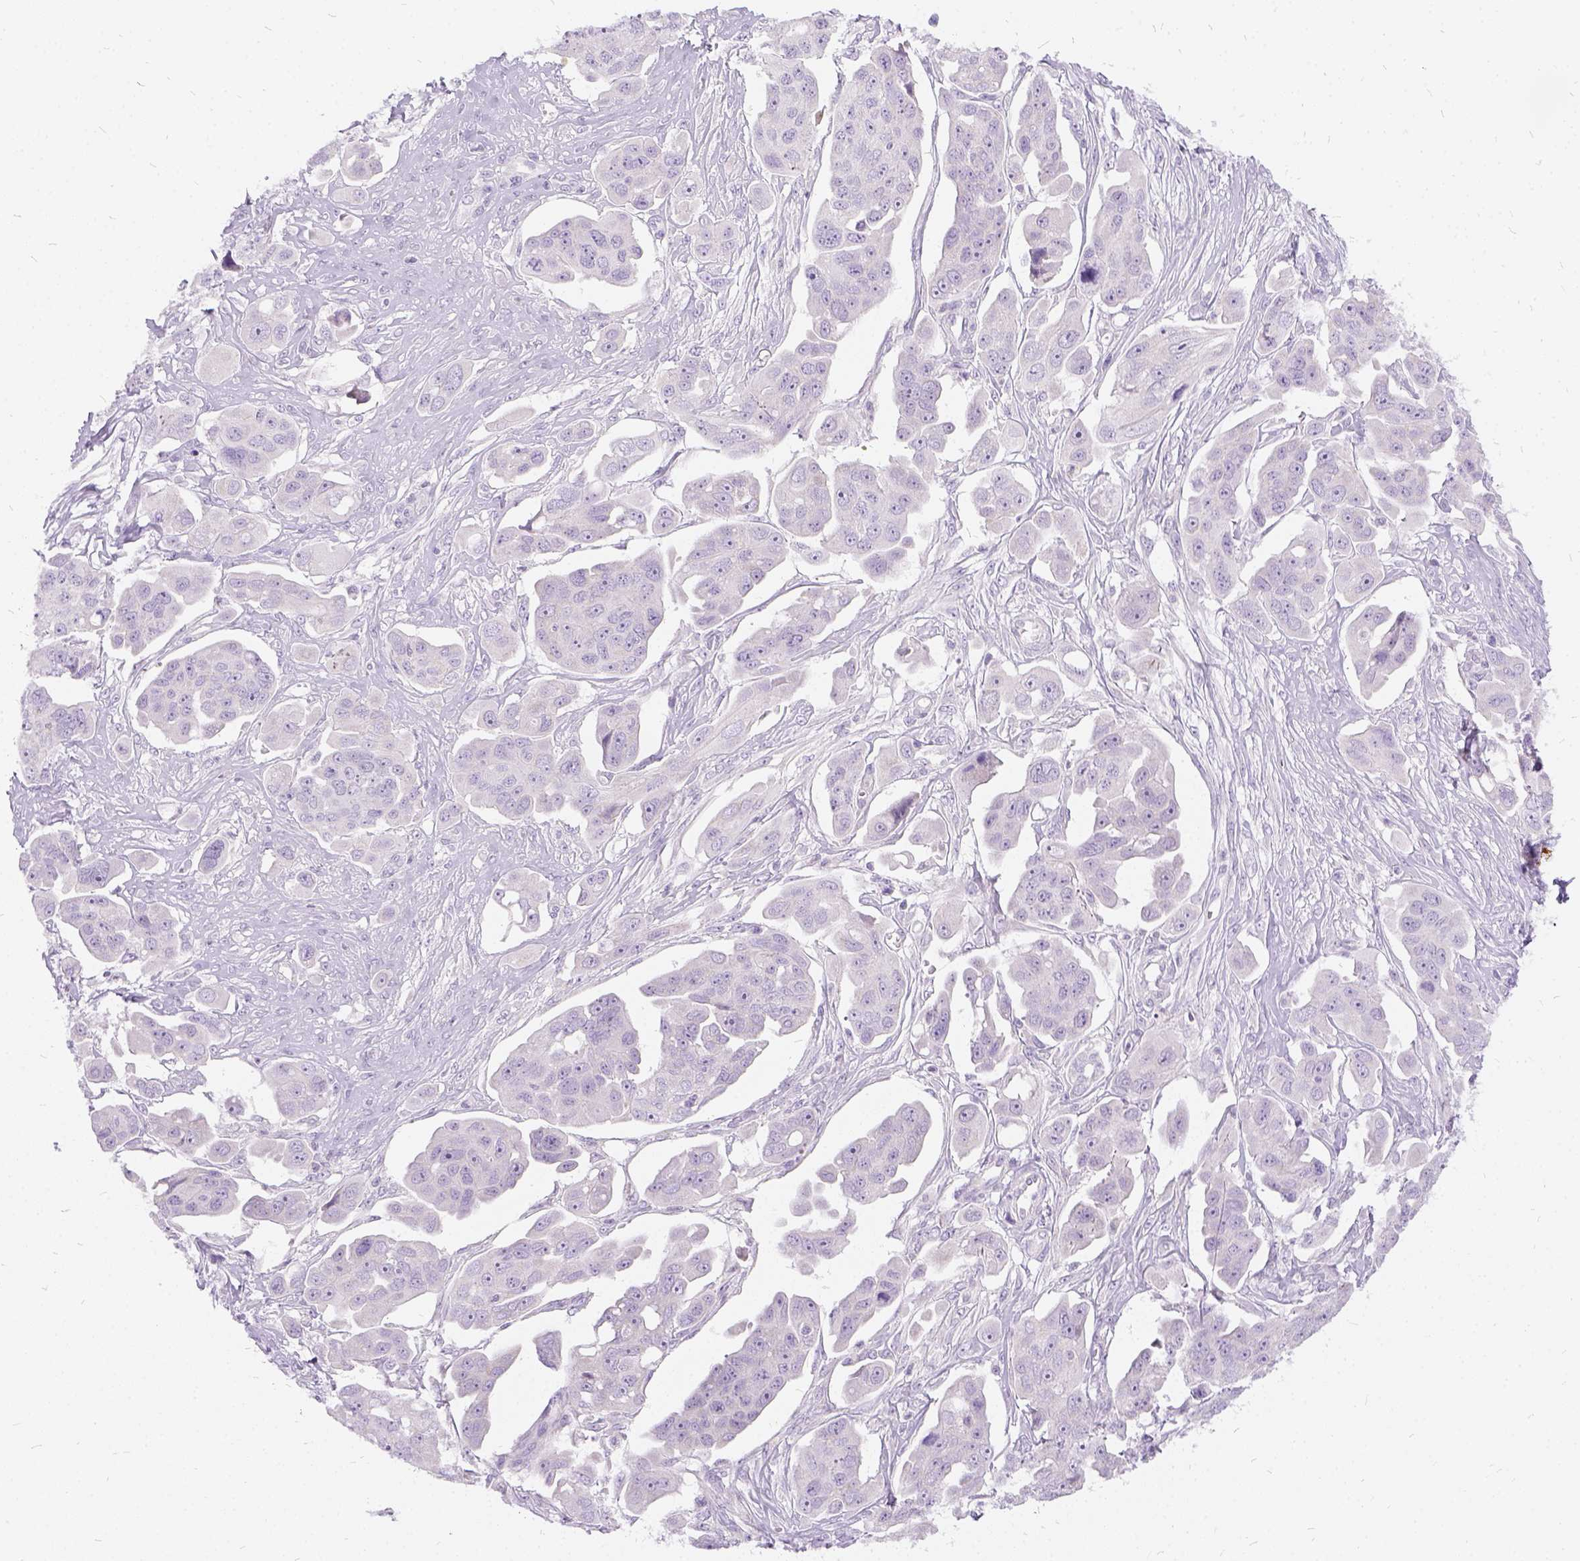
{"staining": {"intensity": "negative", "quantity": "none", "location": "none"}, "tissue": "ovarian cancer", "cell_type": "Tumor cells", "image_type": "cancer", "snomed": [{"axis": "morphology", "description": "Carcinoma, endometroid"}, {"axis": "topography", "description": "Ovary"}], "caption": "DAB immunohistochemical staining of ovarian cancer displays no significant positivity in tumor cells.", "gene": "FDX1", "patient": {"sex": "female", "age": 70}}